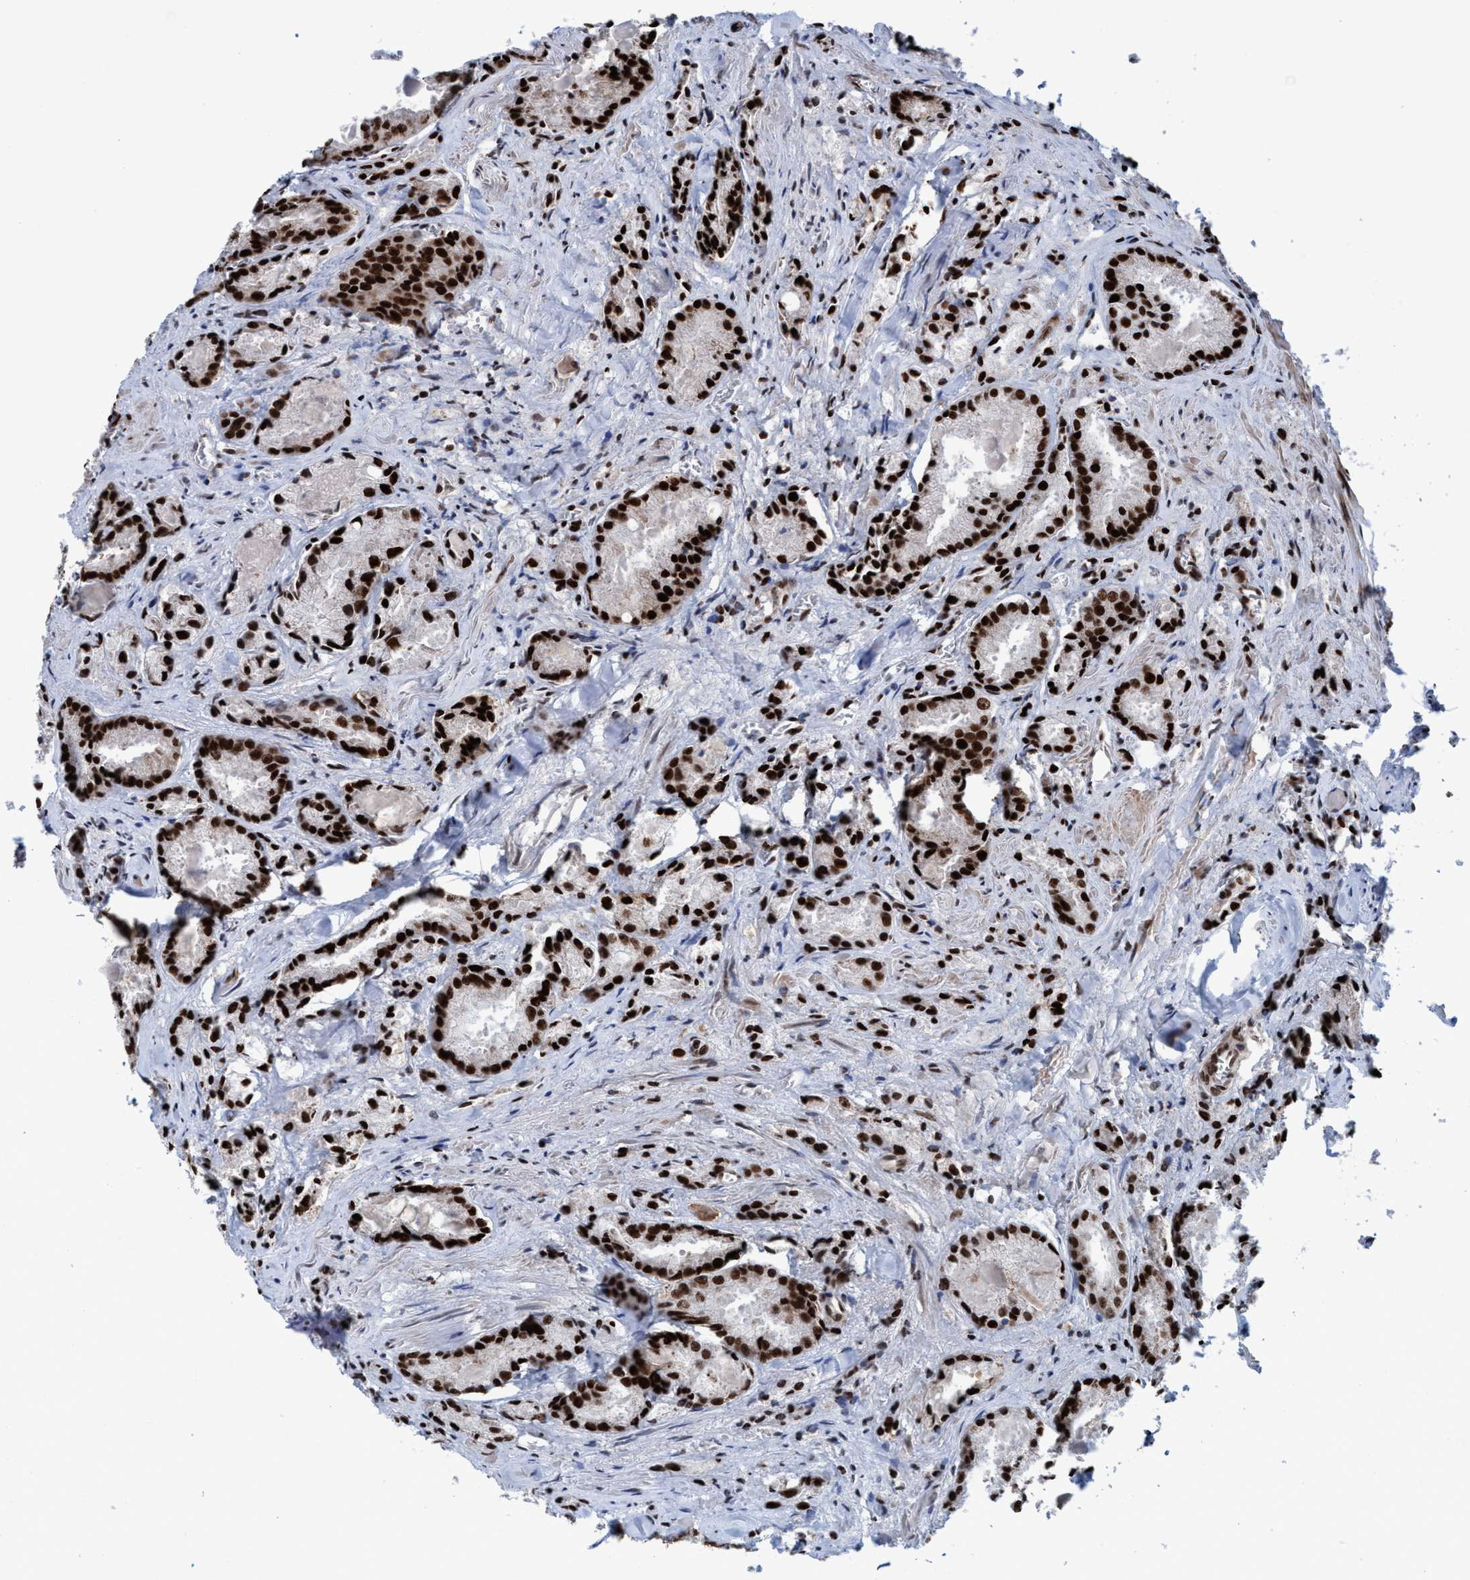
{"staining": {"intensity": "strong", "quantity": ">75%", "location": "nuclear"}, "tissue": "prostate cancer", "cell_type": "Tumor cells", "image_type": "cancer", "snomed": [{"axis": "morphology", "description": "Adenocarcinoma, Low grade"}, {"axis": "topography", "description": "Prostate"}], "caption": "This is a micrograph of immunohistochemistry staining of adenocarcinoma (low-grade) (prostate), which shows strong positivity in the nuclear of tumor cells.", "gene": "TOPBP1", "patient": {"sex": "male", "age": 64}}